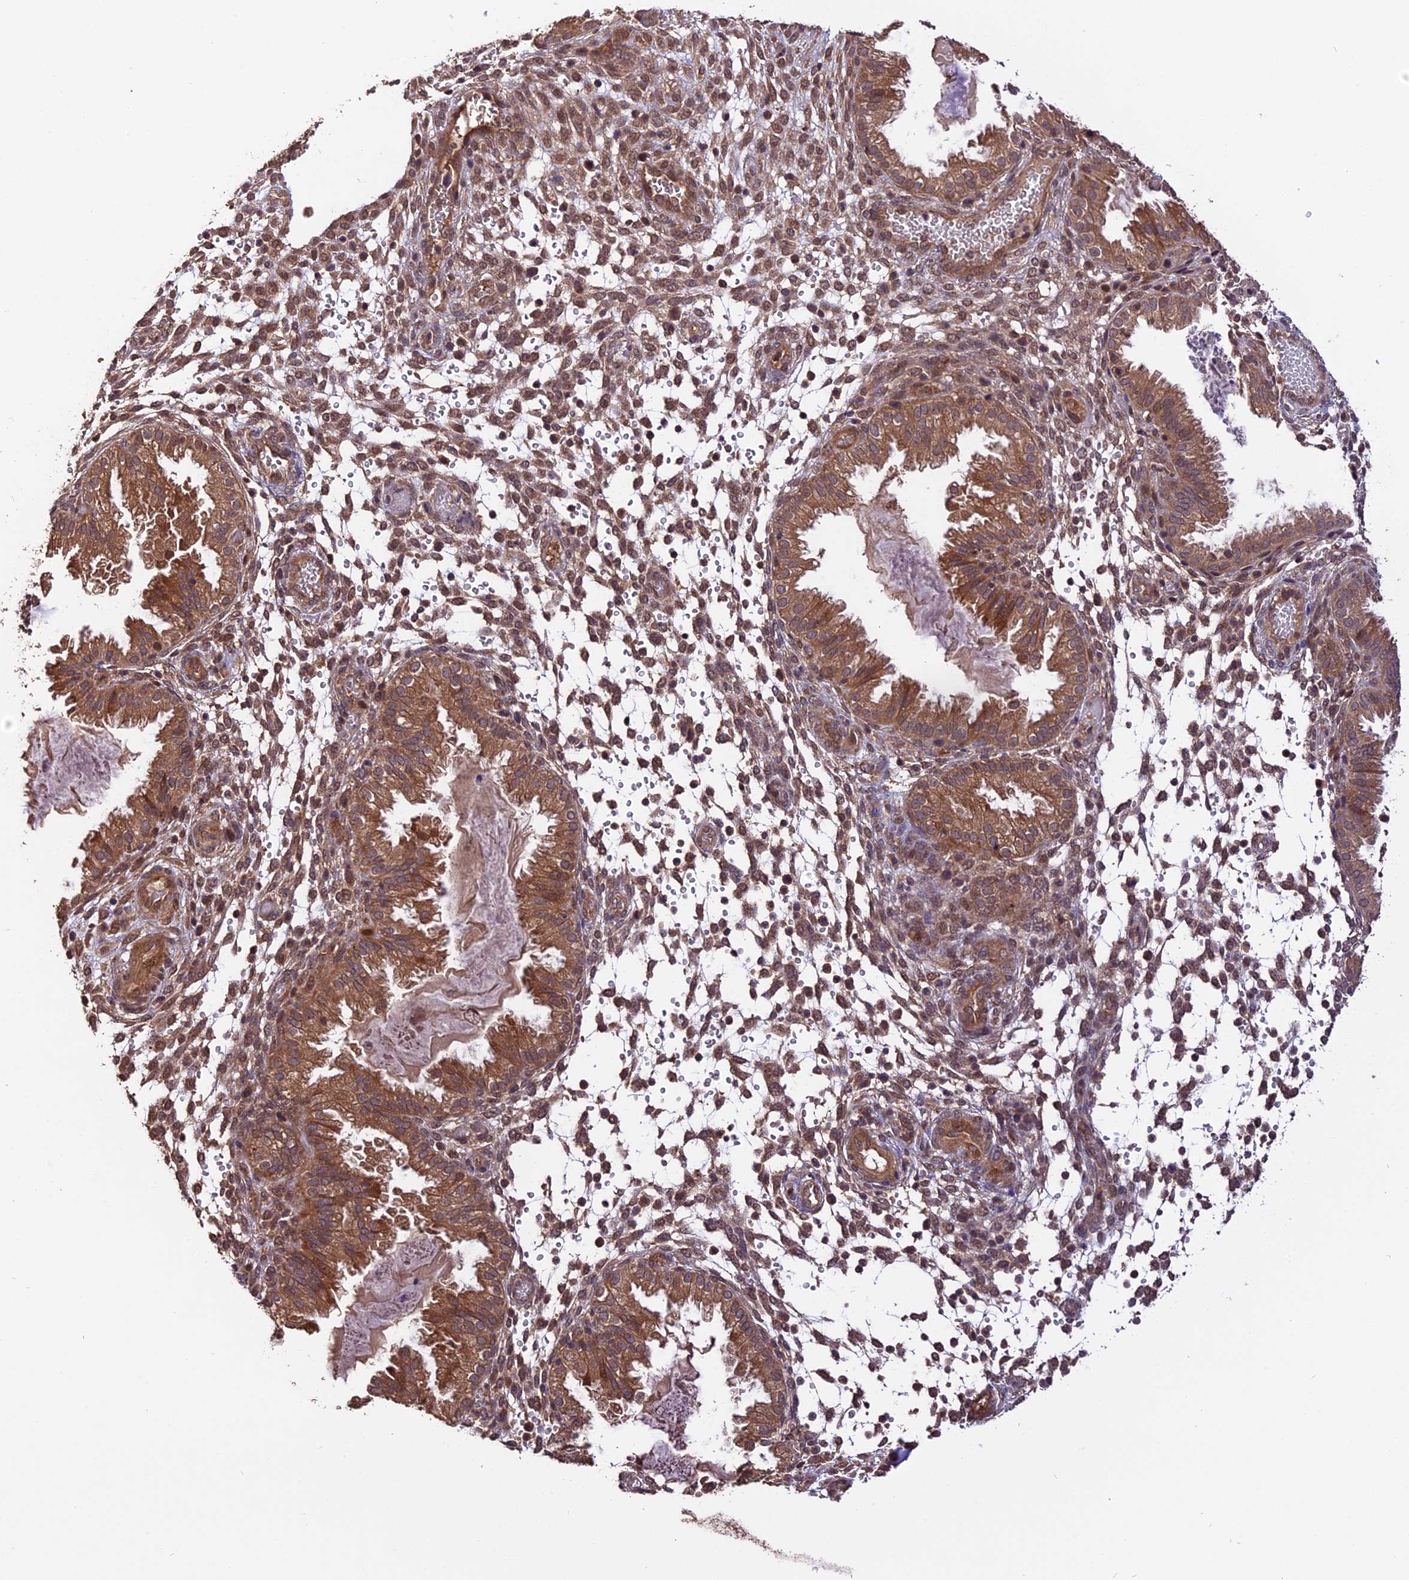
{"staining": {"intensity": "moderate", "quantity": "25%-75%", "location": "cytoplasmic/membranous,nuclear"}, "tissue": "endometrium", "cell_type": "Cells in endometrial stroma", "image_type": "normal", "snomed": [{"axis": "morphology", "description": "Normal tissue, NOS"}, {"axis": "topography", "description": "Endometrium"}], "caption": "Brown immunohistochemical staining in benign human endometrium reveals moderate cytoplasmic/membranous,nuclear positivity in about 25%-75% of cells in endometrial stroma. (DAB IHC, brown staining for protein, blue staining for nuclei).", "gene": "TRMT1", "patient": {"sex": "female", "age": 33}}